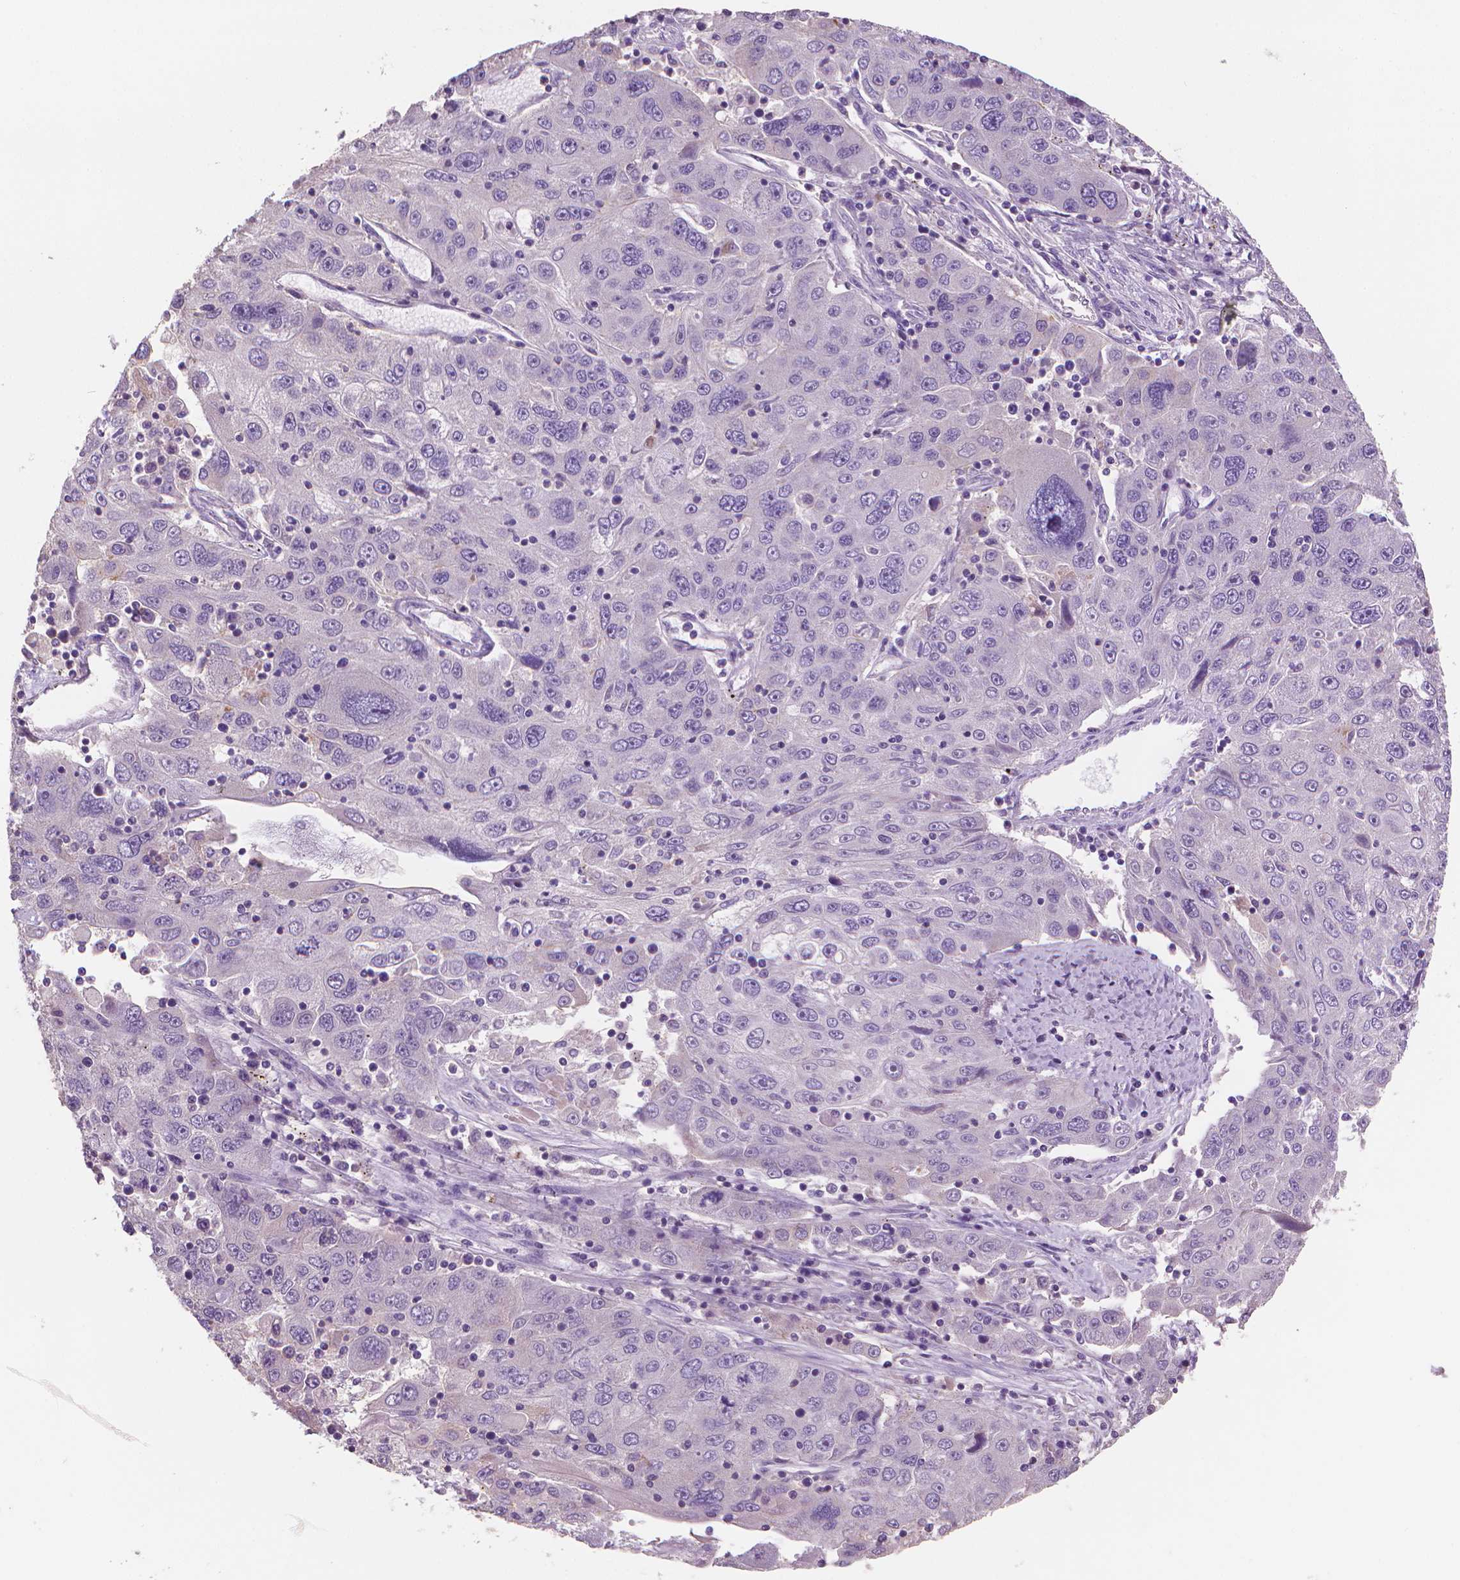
{"staining": {"intensity": "negative", "quantity": "none", "location": "none"}, "tissue": "stomach cancer", "cell_type": "Tumor cells", "image_type": "cancer", "snomed": [{"axis": "morphology", "description": "Adenocarcinoma, NOS"}, {"axis": "topography", "description": "Stomach"}], "caption": "Tumor cells are negative for brown protein staining in adenocarcinoma (stomach). (DAB (3,3'-diaminobenzidine) IHC visualized using brightfield microscopy, high magnification).", "gene": "CATIP", "patient": {"sex": "male", "age": 56}}